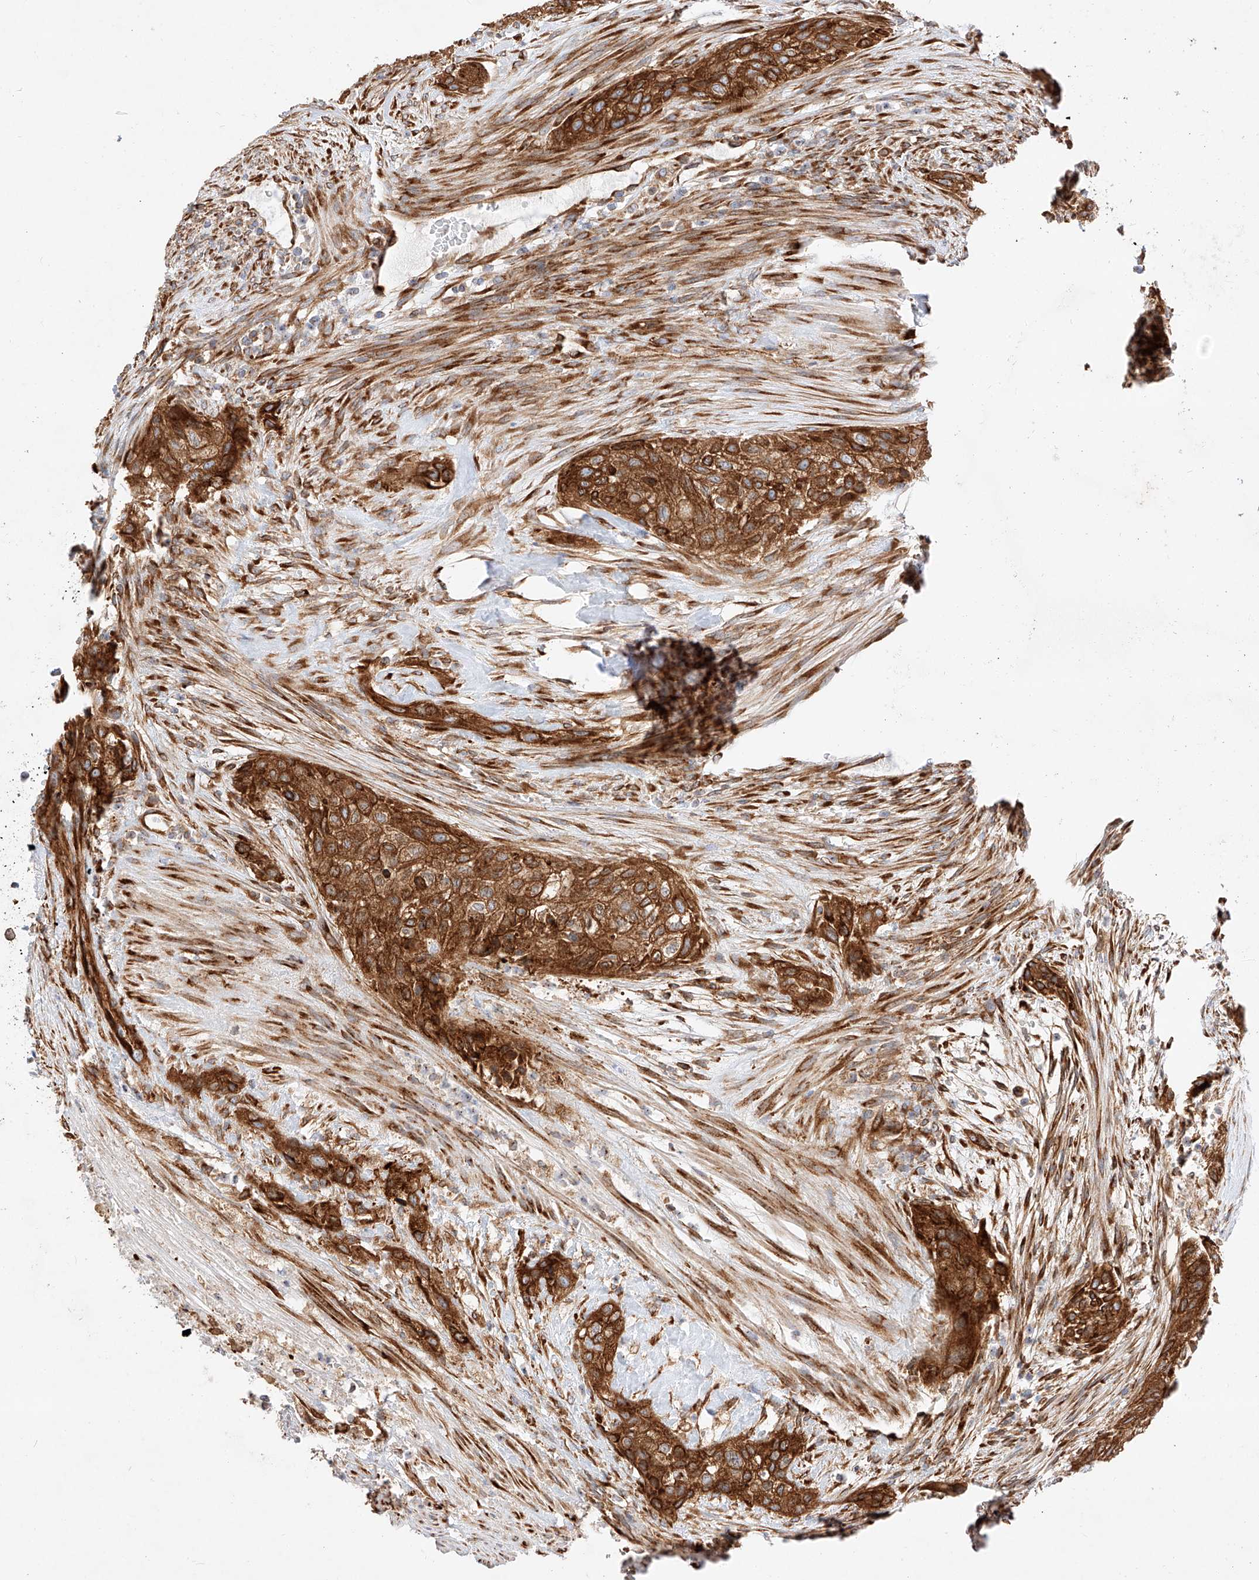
{"staining": {"intensity": "strong", "quantity": ">75%", "location": "cytoplasmic/membranous"}, "tissue": "urothelial cancer", "cell_type": "Tumor cells", "image_type": "cancer", "snomed": [{"axis": "morphology", "description": "Urothelial carcinoma, High grade"}, {"axis": "topography", "description": "Urinary bladder"}], "caption": "Immunohistochemistry histopathology image of high-grade urothelial carcinoma stained for a protein (brown), which demonstrates high levels of strong cytoplasmic/membranous staining in approximately >75% of tumor cells.", "gene": "CSGALNACT2", "patient": {"sex": "male", "age": 35}}